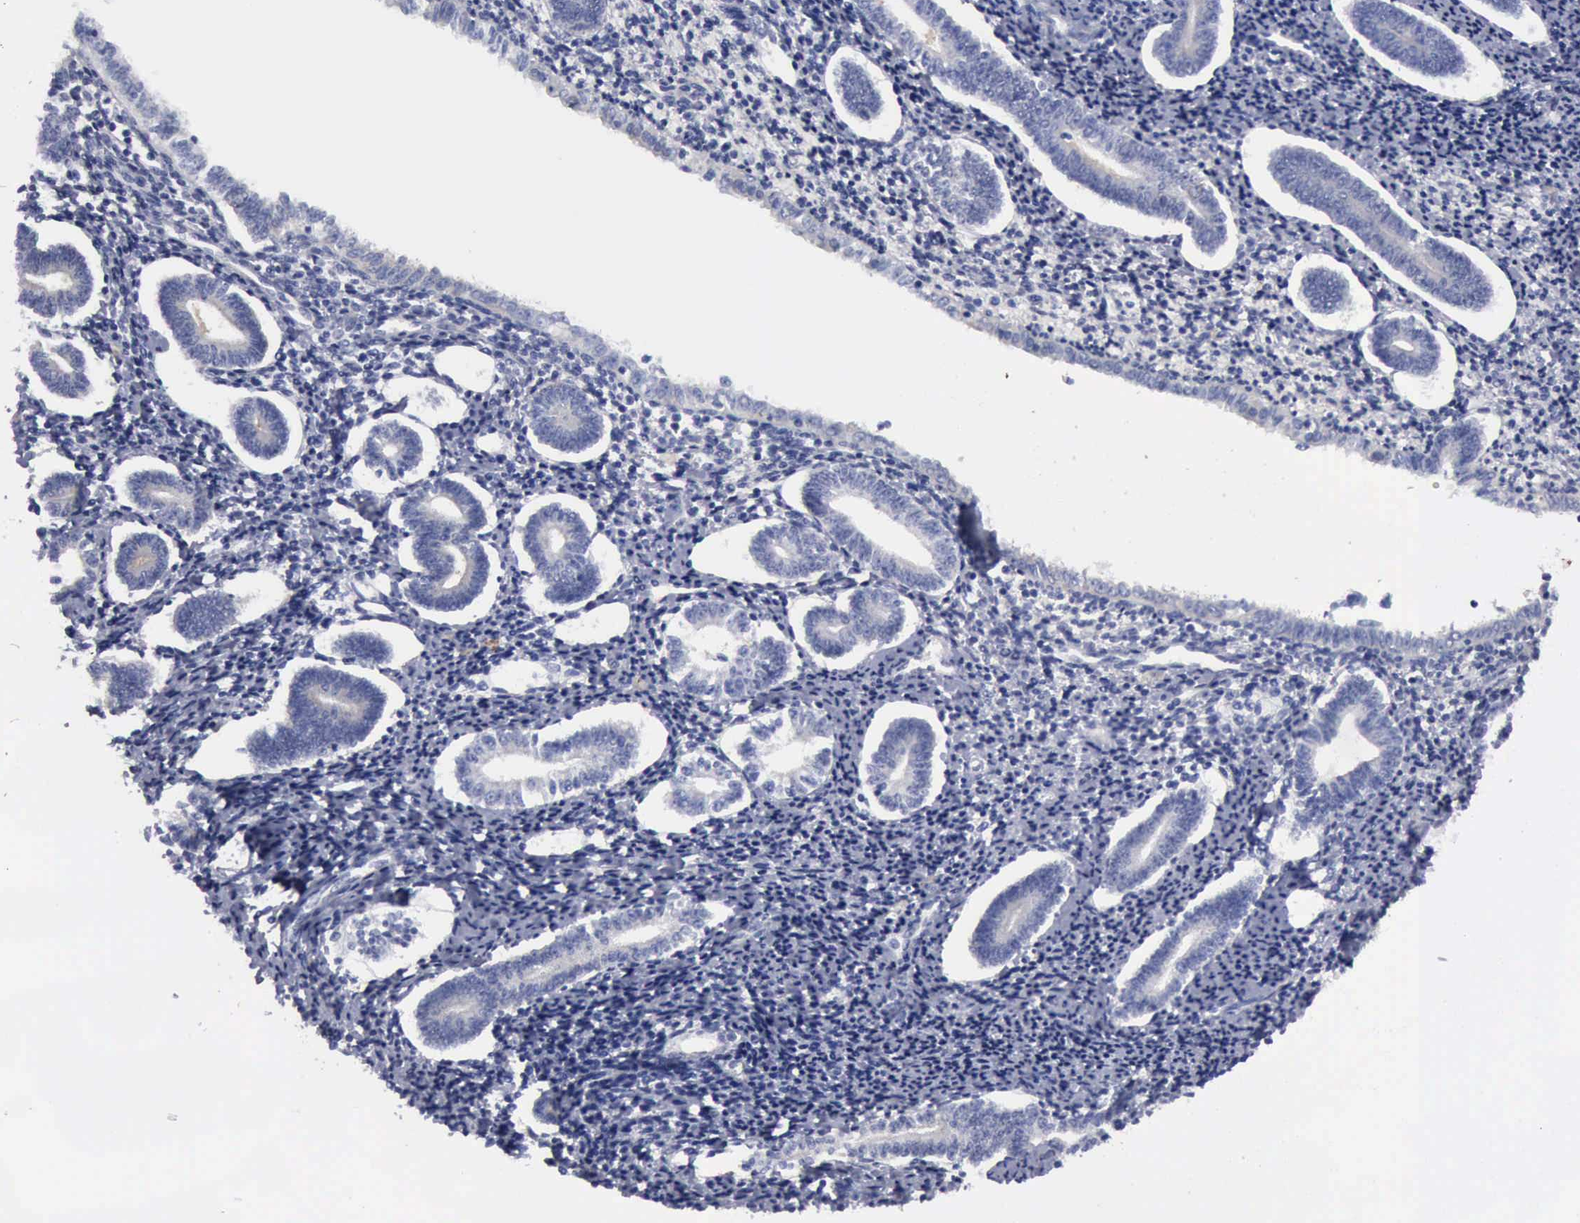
{"staining": {"intensity": "negative", "quantity": "none", "location": "none"}, "tissue": "endometrium", "cell_type": "Cells in endometrial stroma", "image_type": "normal", "snomed": [{"axis": "morphology", "description": "Normal tissue, NOS"}, {"axis": "topography", "description": "Endometrium"}], "caption": "Histopathology image shows no significant protein staining in cells in endometrial stroma of benign endometrium.", "gene": "TXLNG", "patient": {"sex": "female", "age": 52}}